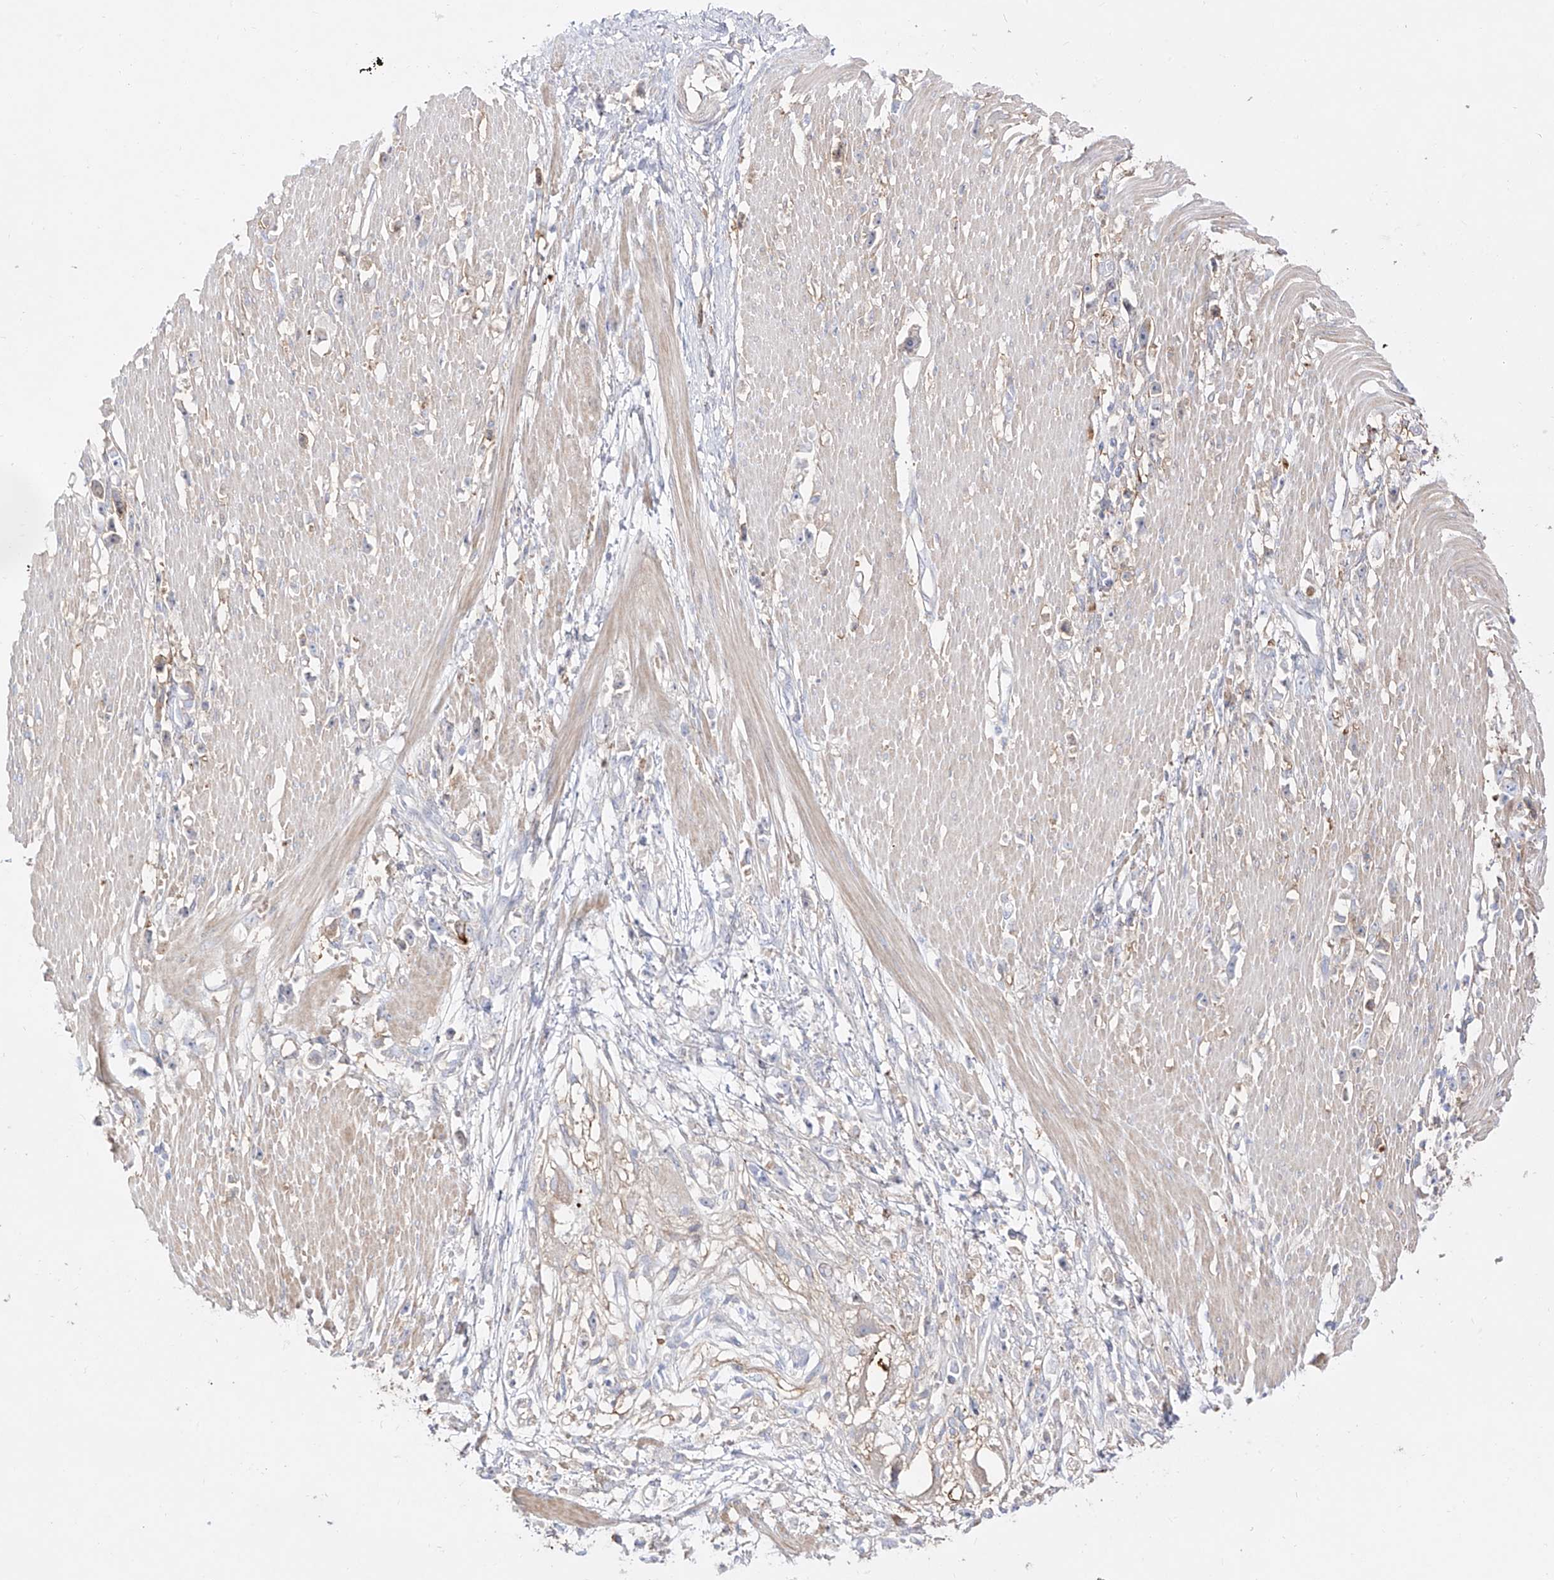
{"staining": {"intensity": "negative", "quantity": "none", "location": "none"}, "tissue": "stomach cancer", "cell_type": "Tumor cells", "image_type": "cancer", "snomed": [{"axis": "morphology", "description": "Adenocarcinoma, NOS"}, {"axis": "topography", "description": "Stomach"}], "caption": "Stomach cancer was stained to show a protein in brown. There is no significant positivity in tumor cells.", "gene": "ZGRF1", "patient": {"sex": "female", "age": 59}}